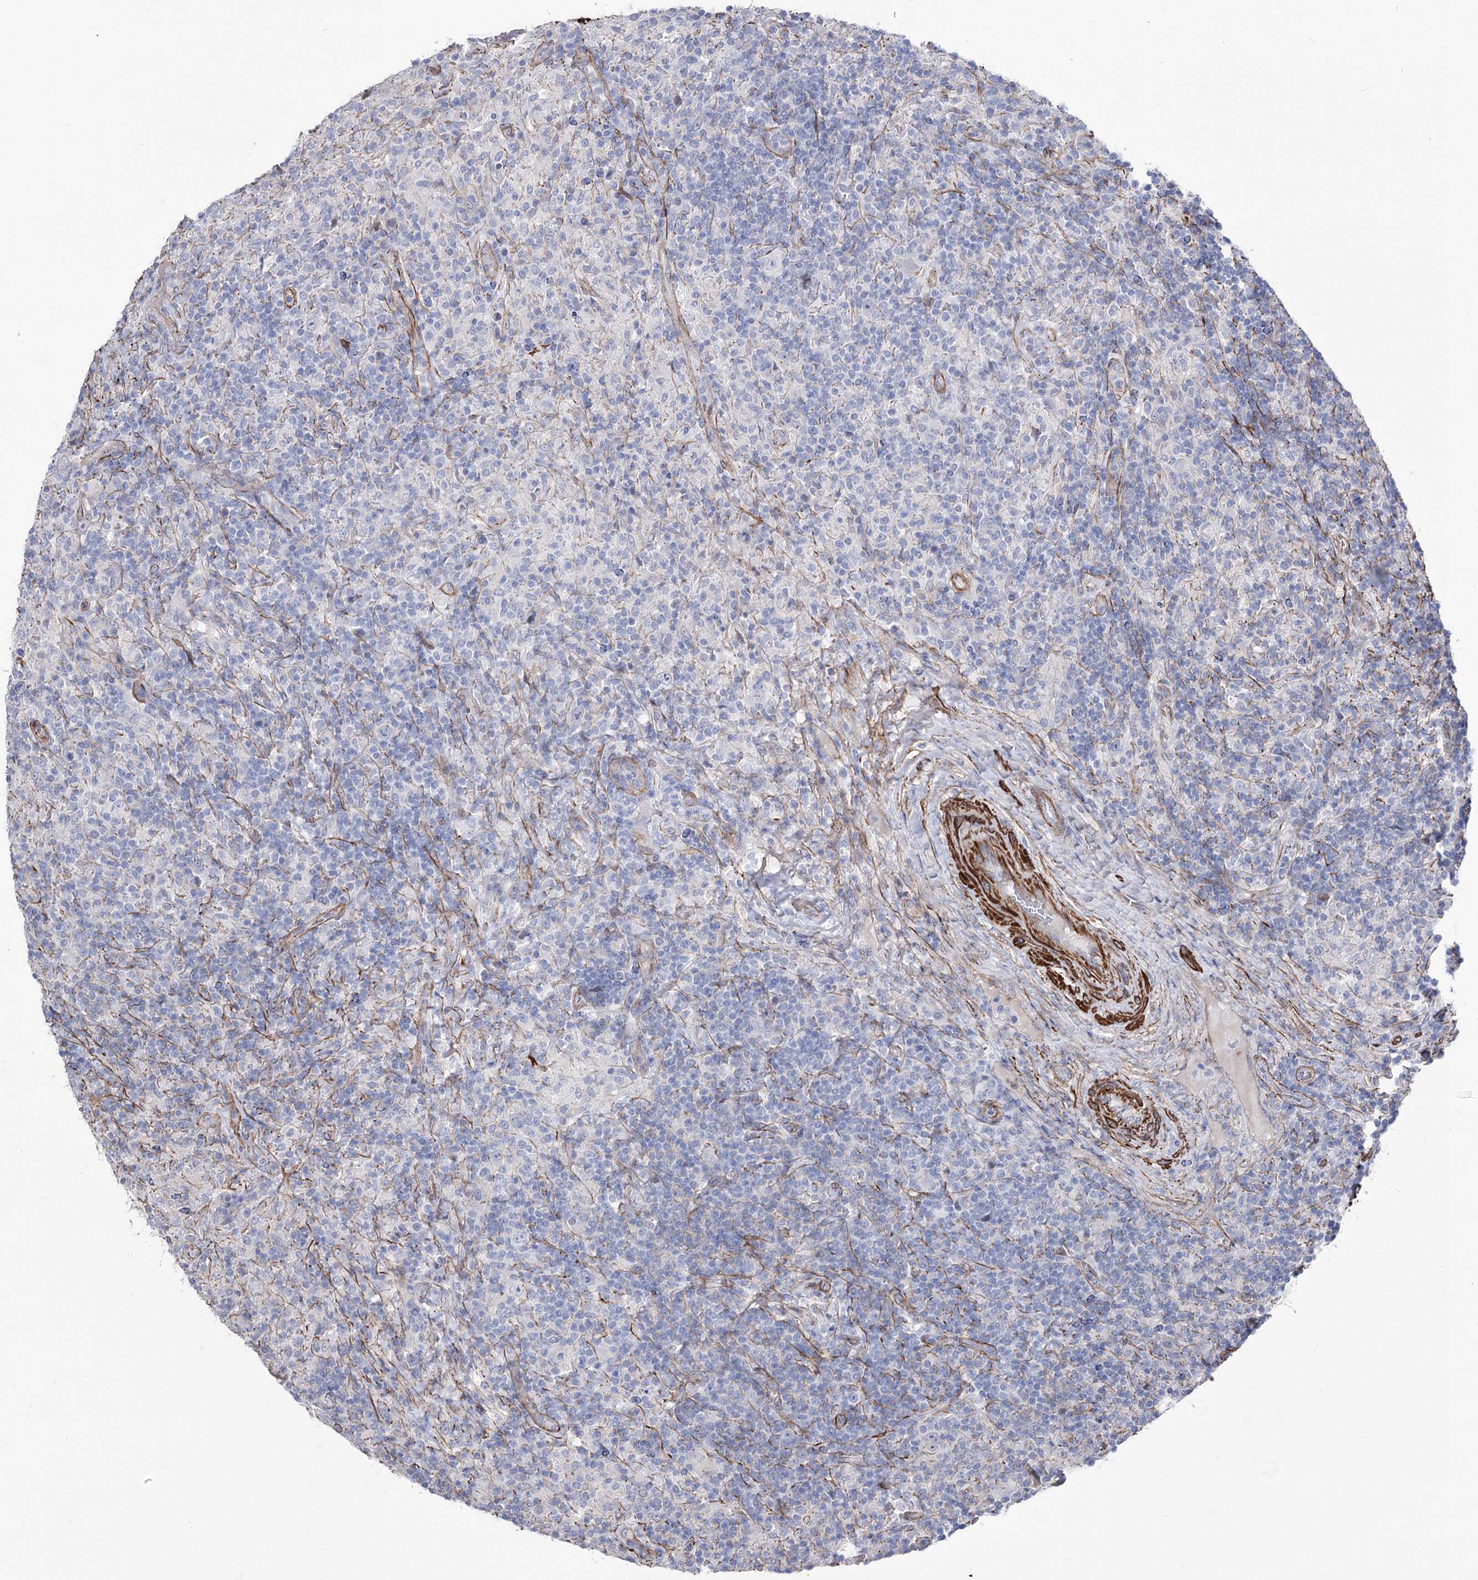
{"staining": {"intensity": "negative", "quantity": "none", "location": "none"}, "tissue": "lymphoma", "cell_type": "Tumor cells", "image_type": "cancer", "snomed": [{"axis": "morphology", "description": "Hodgkin's disease, NOS"}, {"axis": "topography", "description": "Lymph node"}], "caption": "Tumor cells are negative for protein expression in human lymphoma. Brightfield microscopy of immunohistochemistry stained with DAB (3,3'-diaminobenzidine) (brown) and hematoxylin (blue), captured at high magnification.", "gene": "ARHGAP20", "patient": {"sex": "male", "age": 70}}